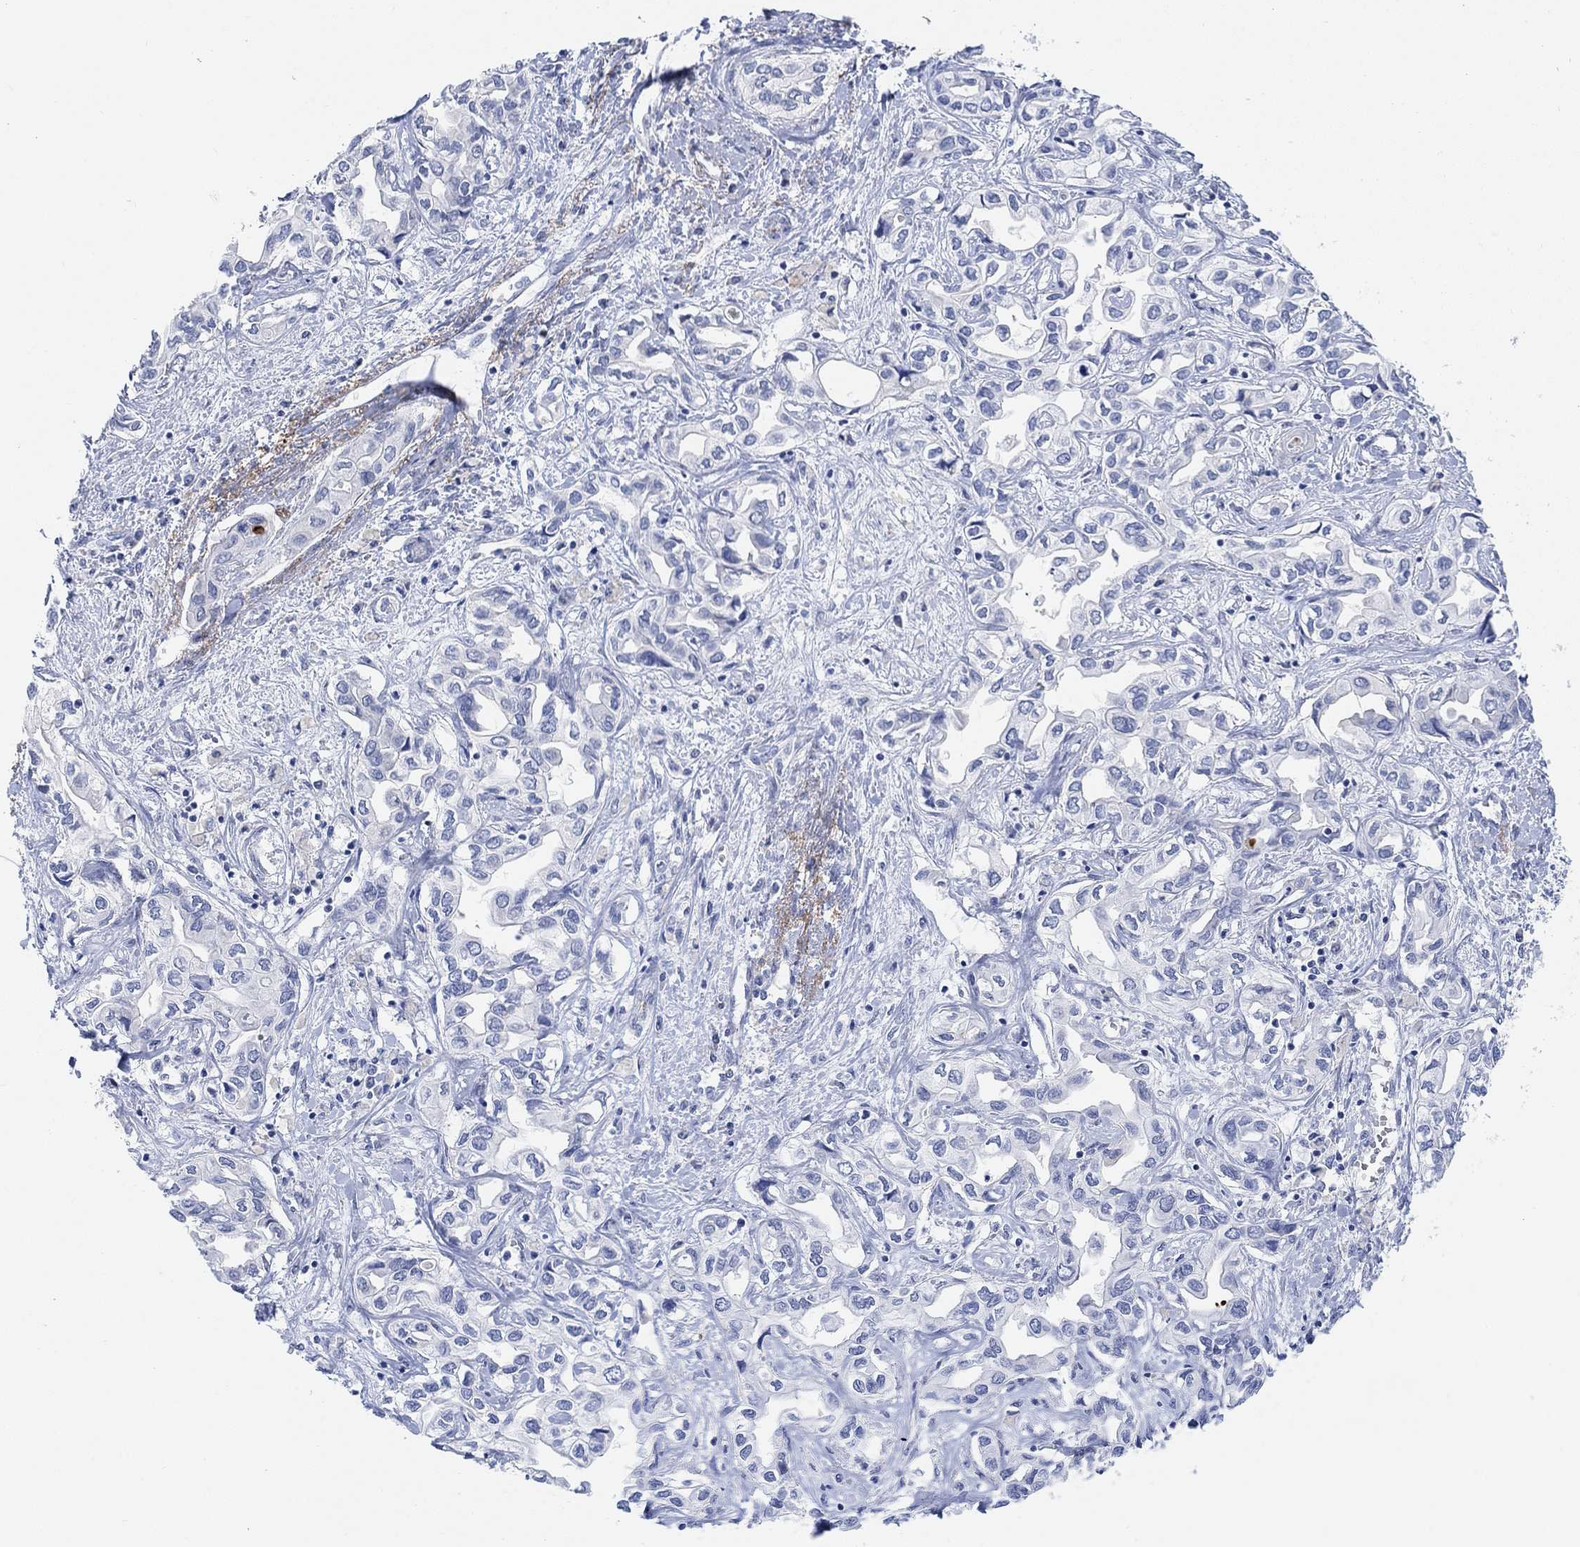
{"staining": {"intensity": "negative", "quantity": "none", "location": "none"}, "tissue": "liver cancer", "cell_type": "Tumor cells", "image_type": "cancer", "snomed": [{"axis": "morphology", "description": "Cholangiocarcinoma"}, {"axis": "topography", "description": "Liver"}], "caption": "IHC image of human liver cholangiocarcinoma stained for a protein (brown), which displays no staining in tumor cells. (DAB (3,3'-diaminobenzidine) IHC visualized using brightfield microscopy, high magnification).", "gene": "RIMS1", "patient": {"sex": "female", "age": 64}}